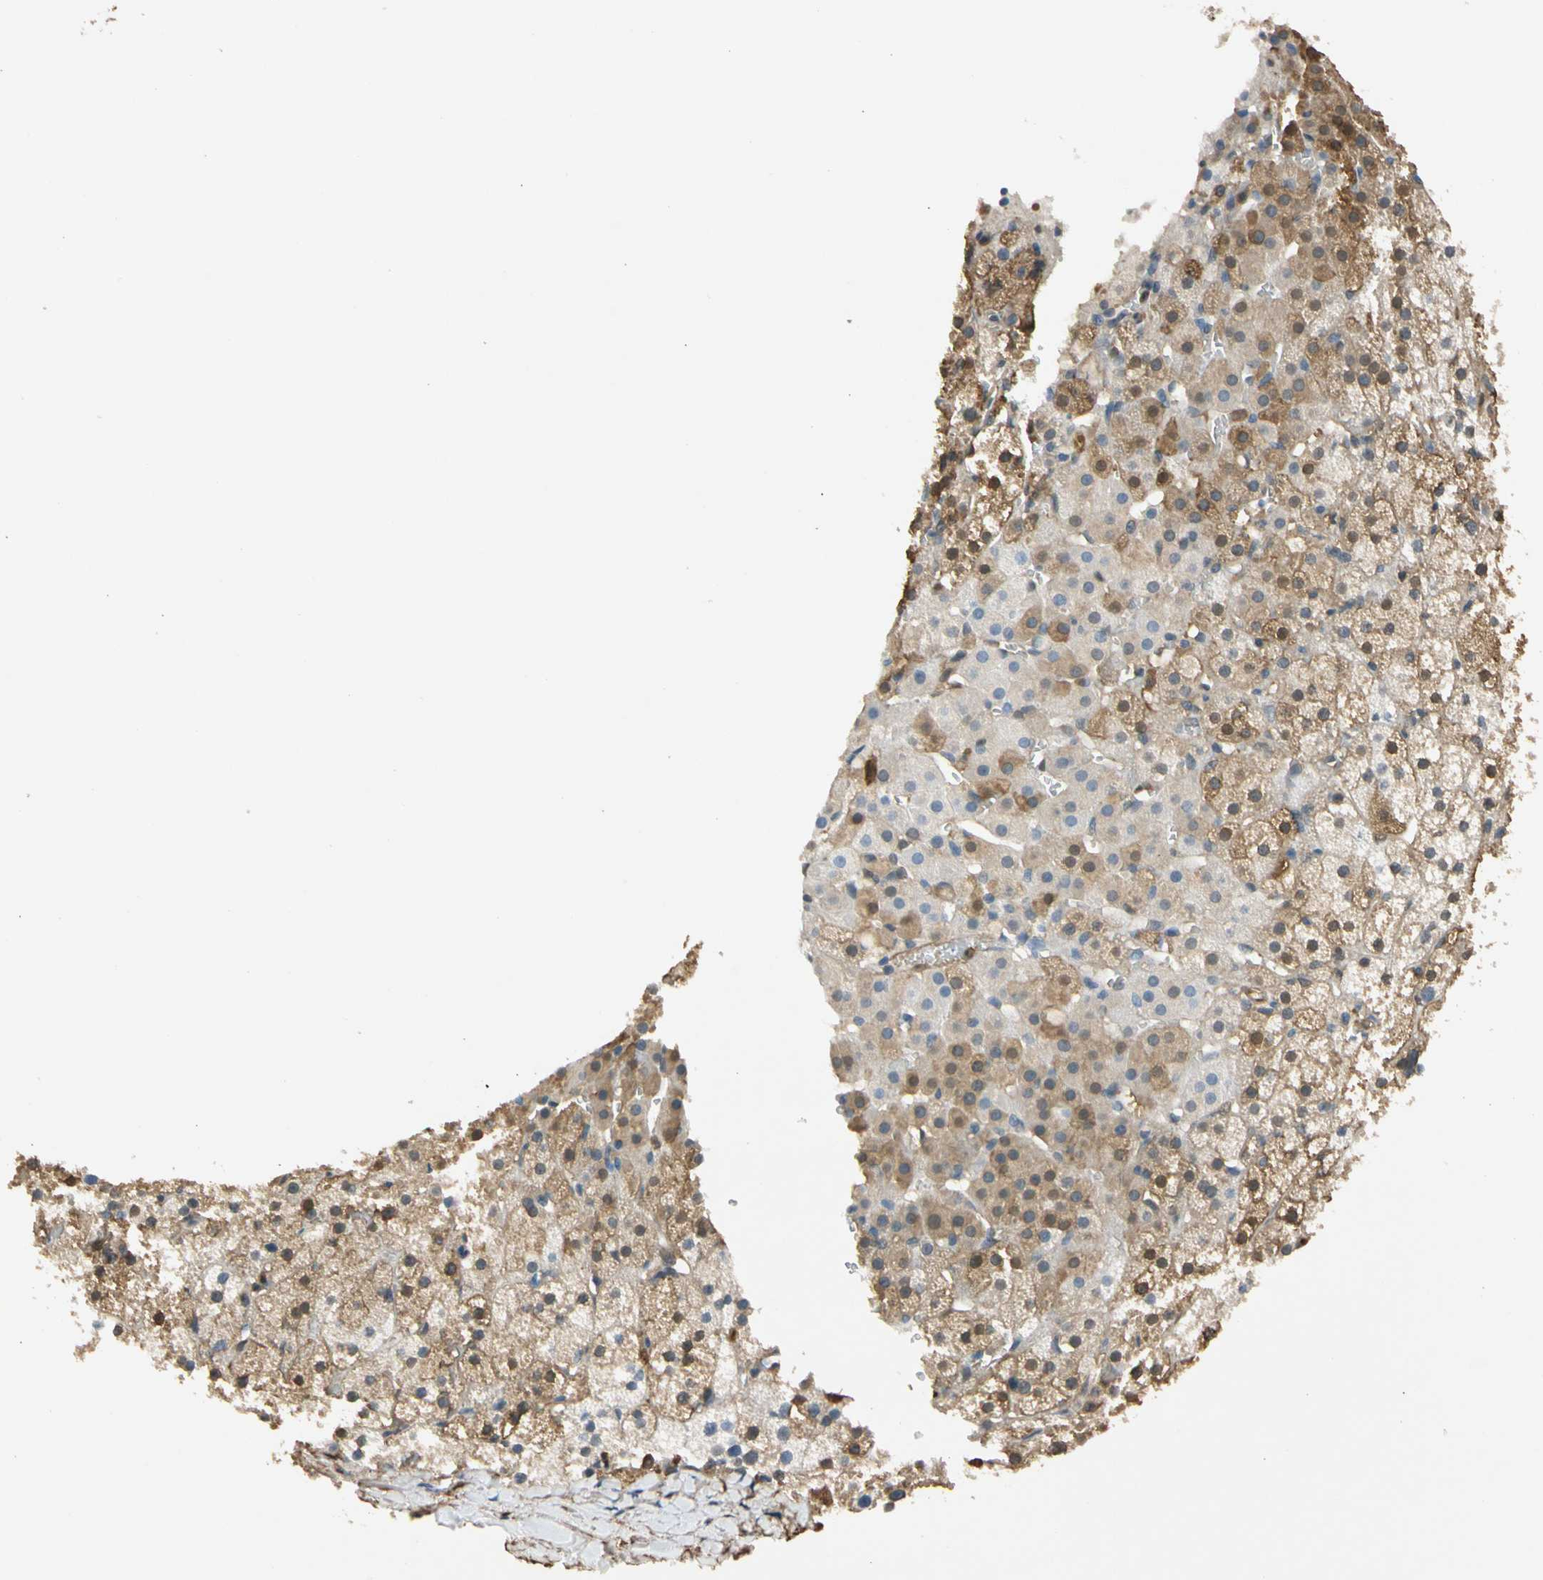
{"staining": {"intensity": "moderate", "quantity": "25%-75%", "location": "cytoplasmic/membranous,nuclear"}, "tissue": "adrenal gland", "cell_type": "Glandular cells", "image_type": "normal", "snomed": [{"axis": "morphology", "description": "Normal tissue, NOS"}, {"axis": "topography", "description": "Adrenal gland"}], "caption": "DAB (3,3'-diaminobenzidine) immunohistochemical staining of unremarkable adrenal gland displays moderate cytoplasmic/membranous,nuclear protein expression in about 25%-75% of glandular cells. The protein is stained brown, and the nuclei are stained in blue (DAB IHC with brightfield microscopy, high magnification).", "gene": "S100A6", "patient": {"sex": "male", "age": 35}}